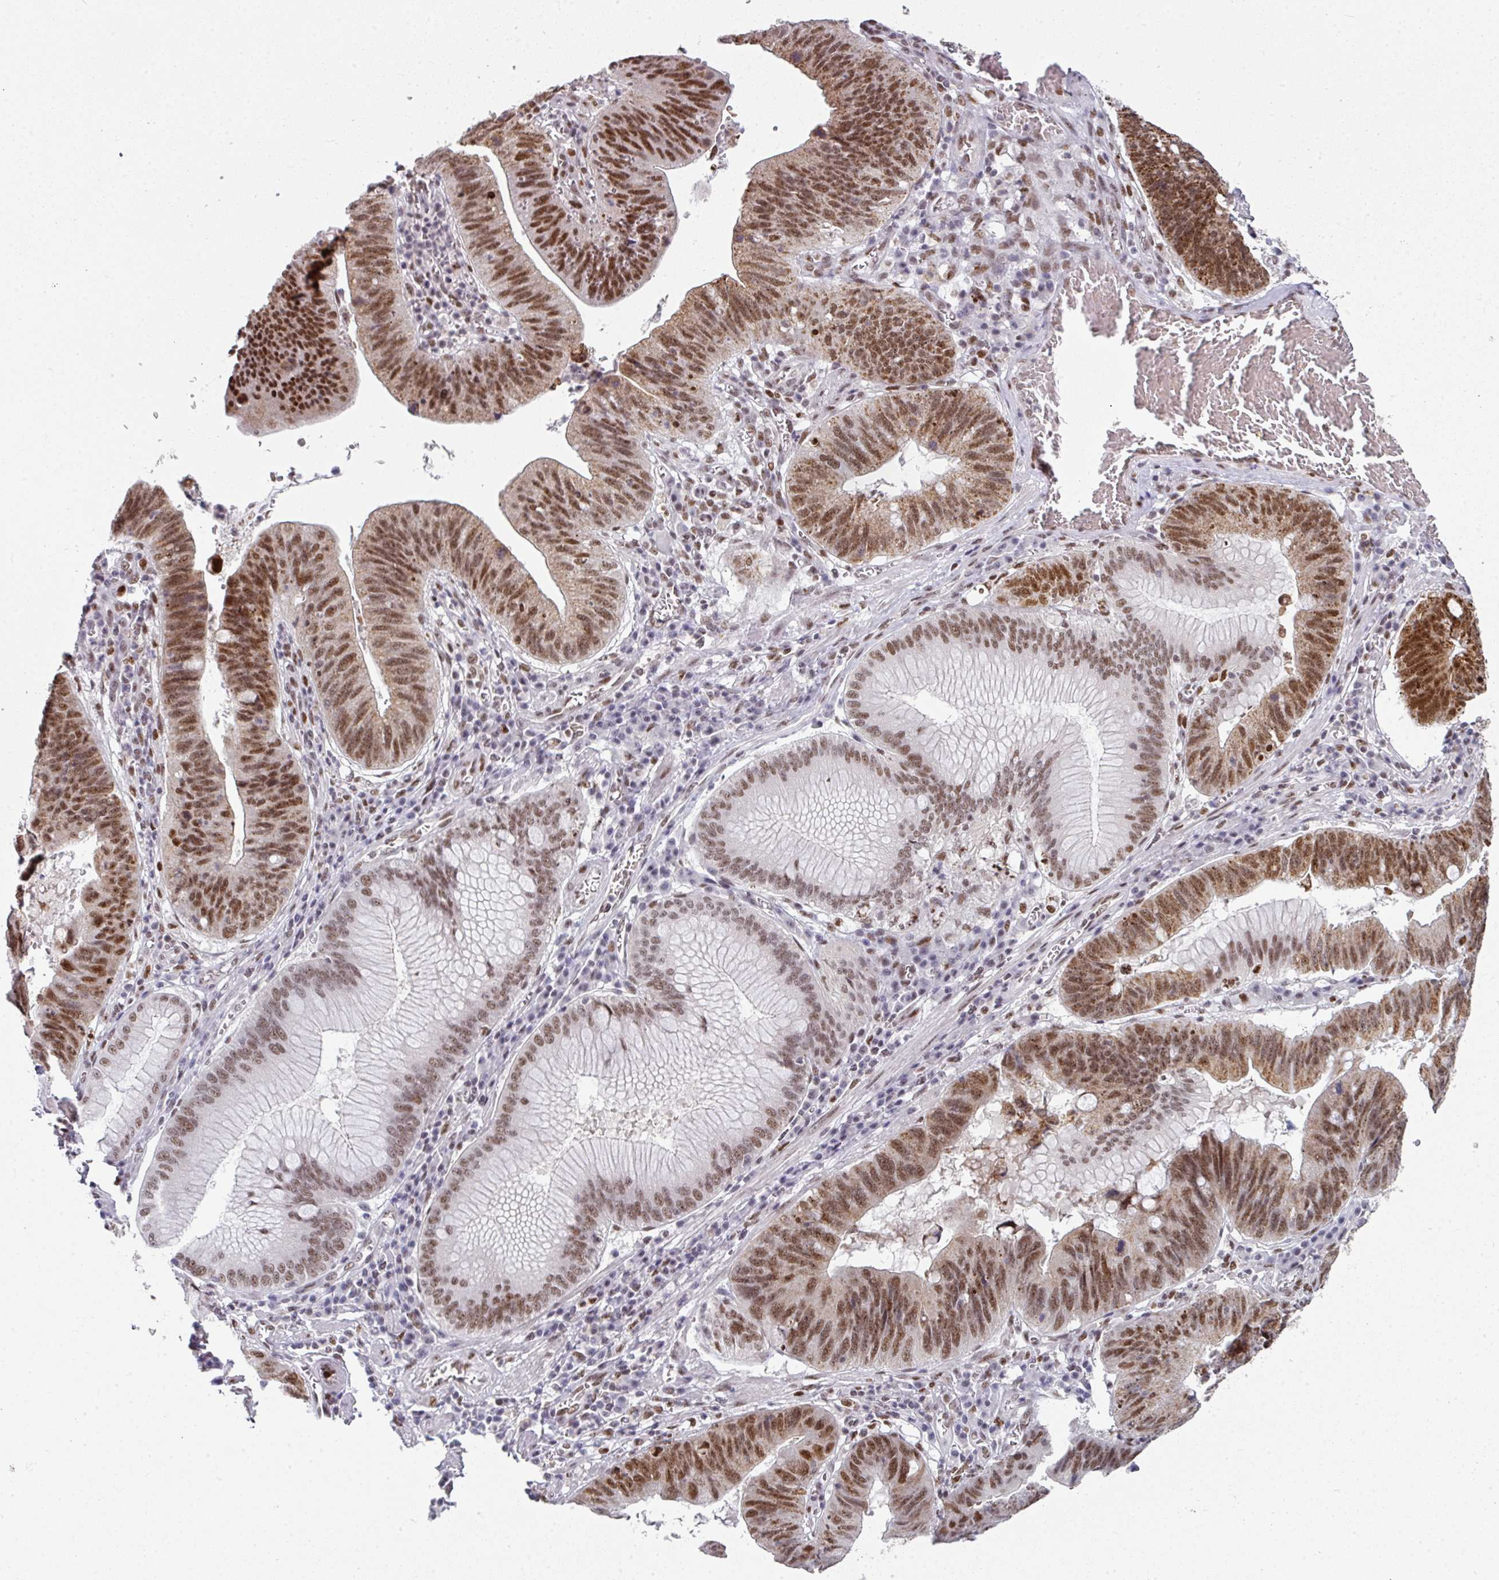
{"staining": {"intensity": "moderate", "quantity": ">75%", "location": "nuclear"}, "tissue": "stomach cancer", "cell_type": "Tumor cells", "image_type": "cancer", "snomed": [{"axis": "morphology", "description": "Adenocarcinoma, NOS"}, {"axis": "topography", "description": "Stomach"}], "caption": "Immunohistochemical staining of stomach adenocarcinoma reveals medium levels of moderate nuclear protein expression in about >75% of tumor cells.", "gene": "RAD50", "patient": {"sex": "male", "age": 59}}